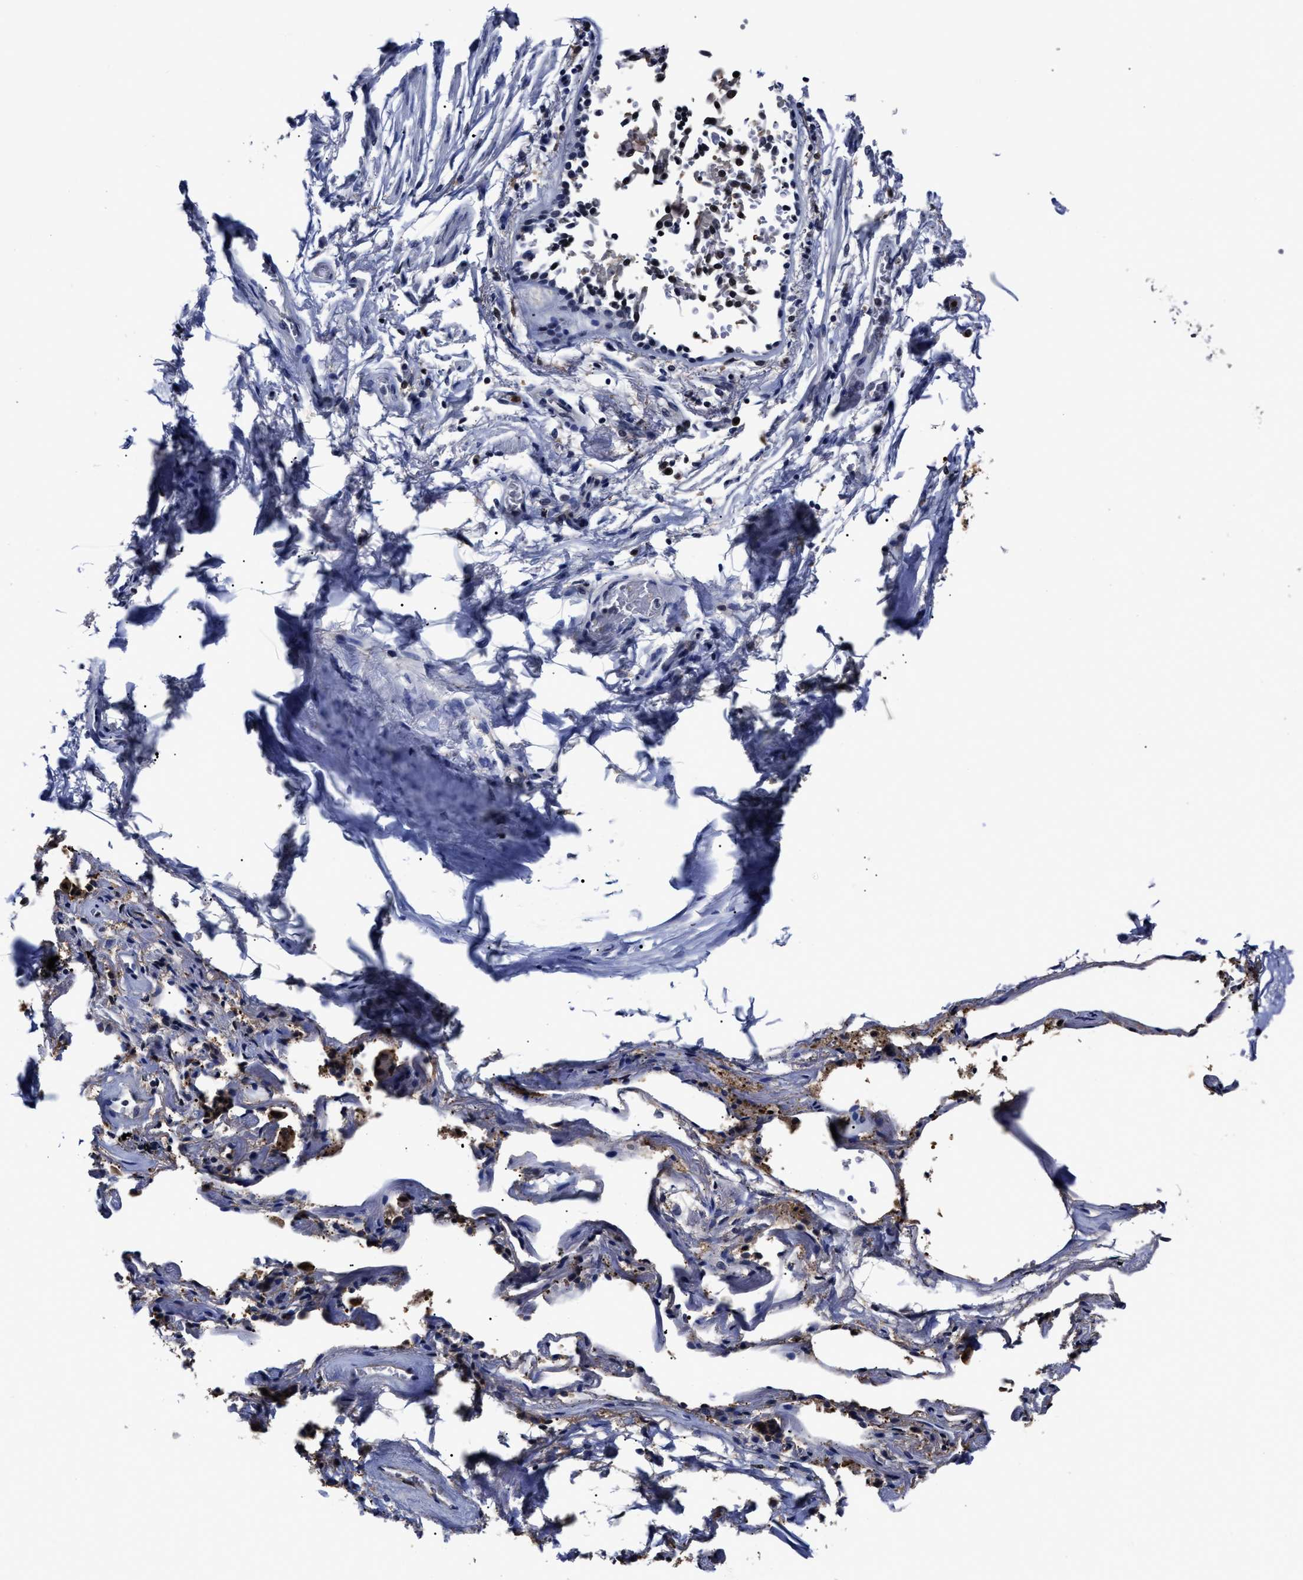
{"staining": {"intensity": "moderate", "quantity": ">75%", "location": "nuclear"}, "tissue": "adipose tissue", "cell_type": "Adipocytes", "image_type": "normal", "snomed": [{"axis": "morphology", "description": "Normal tissue, NOS"}, {"axis": "topography", "description": "Cartilage tissue"}, {"axis": "topography", "description": "Lung"}], "caption": "Immunohistochemical staining of normal adipose tissue reveals moderate nuclear protein staining in approximately >75% of adipocytes.", "gene": "PRPF4B", "patient": {"sex": "female", "age": 77}}